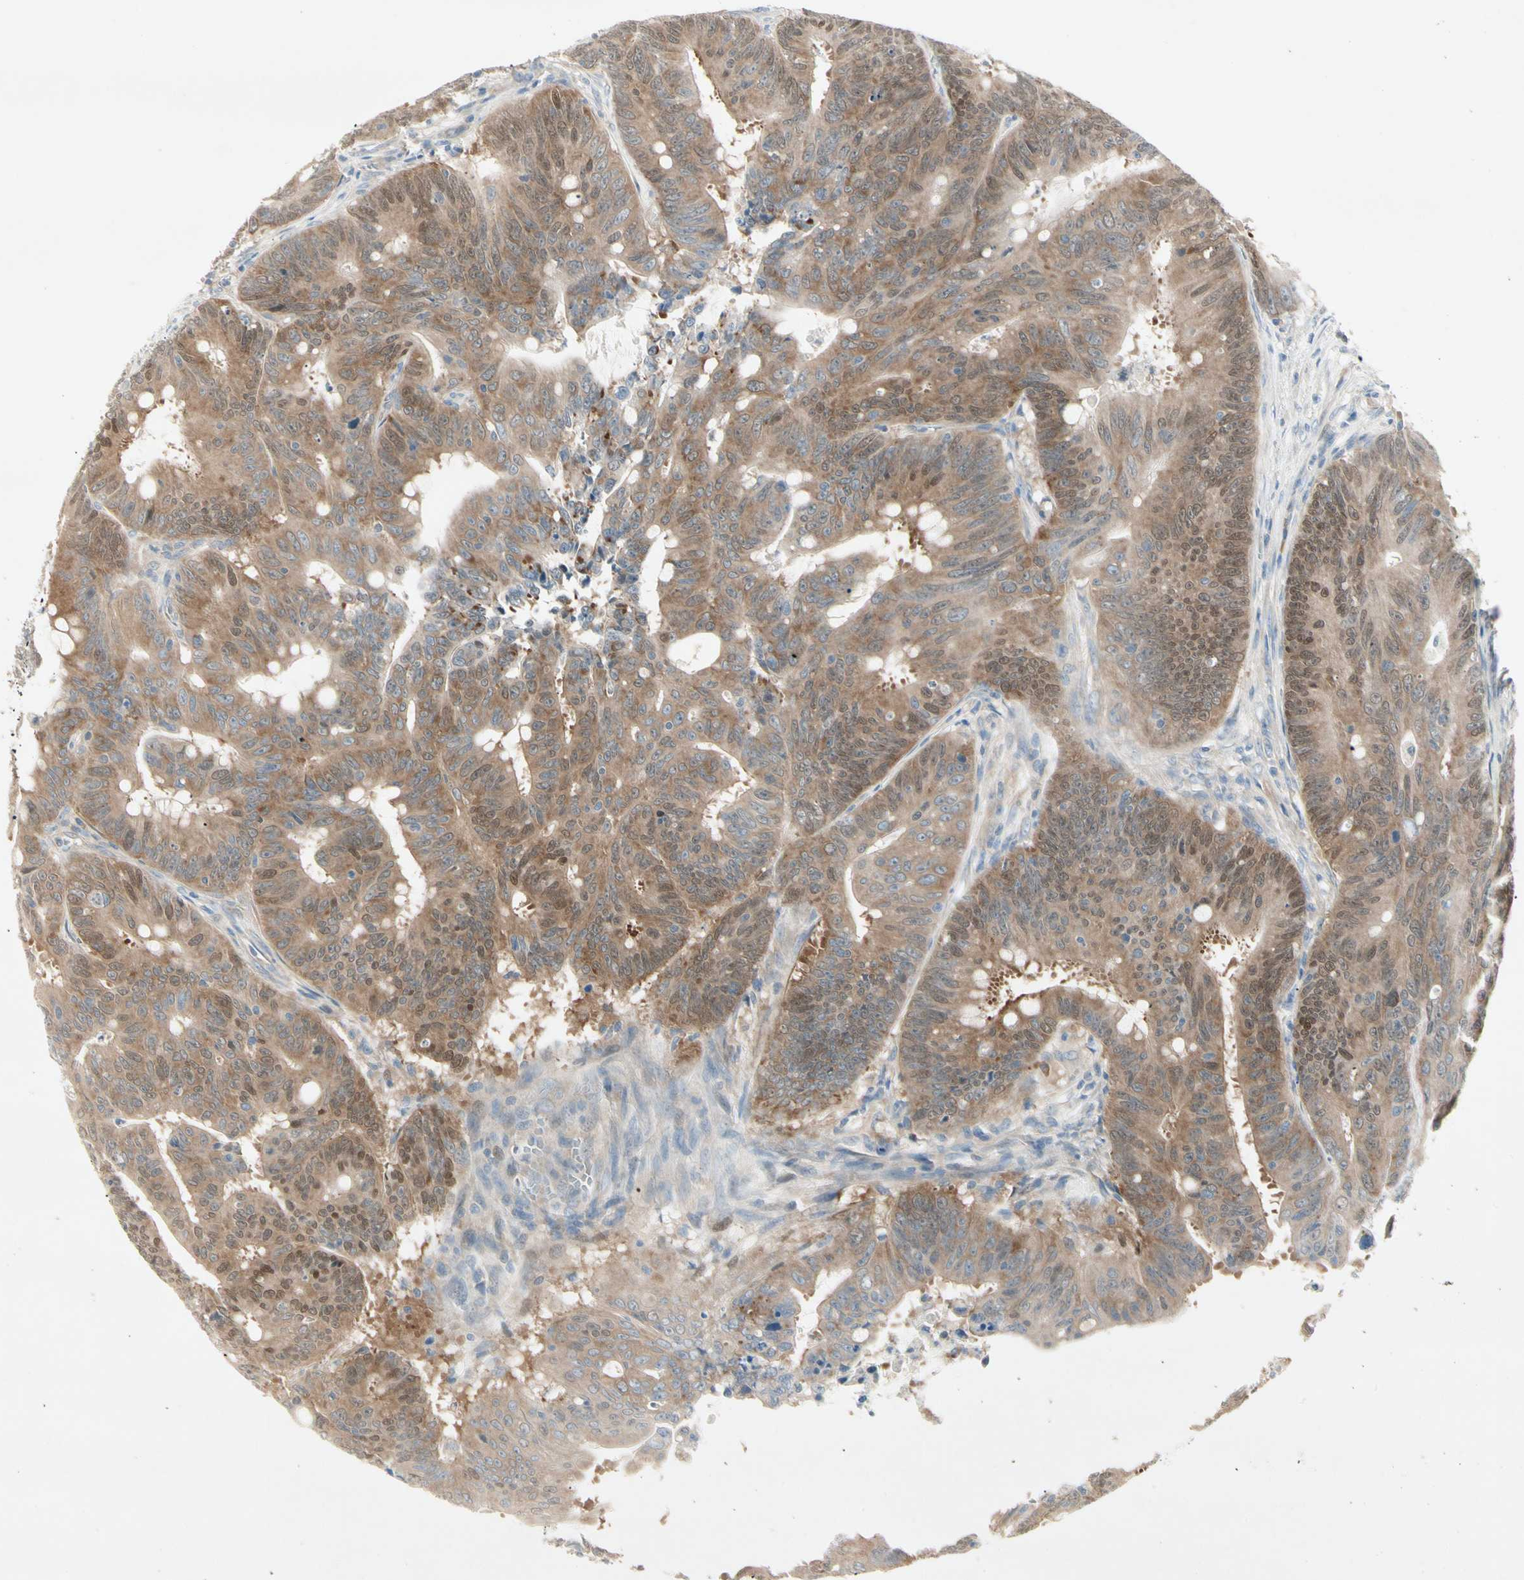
{"staining": {"intensity": "moderate", "quantity": ">75%", "location": "cytoplasmic/membranous,nuclear"}, "tissue": "colorectal cancer", "cell_type": "Tumor cells", "image_type": "cancer", "snomed": [{"axis": "morphology", "description": "Adenocarcinoma, NOS"}, {"axis": "topography", "description": "Colon"}], "caption": "Colorectal cancer stained with immunohistochemistry (IHC) demonstrates moderate cytoplasmic/membranous and nuclear expression in about >75% of tumor cells. The protein of interest is shown in brown color, while the nuclei are stained blue.", "gene": "IL1R1", "patient": {"sex": "male", "age": 45}}